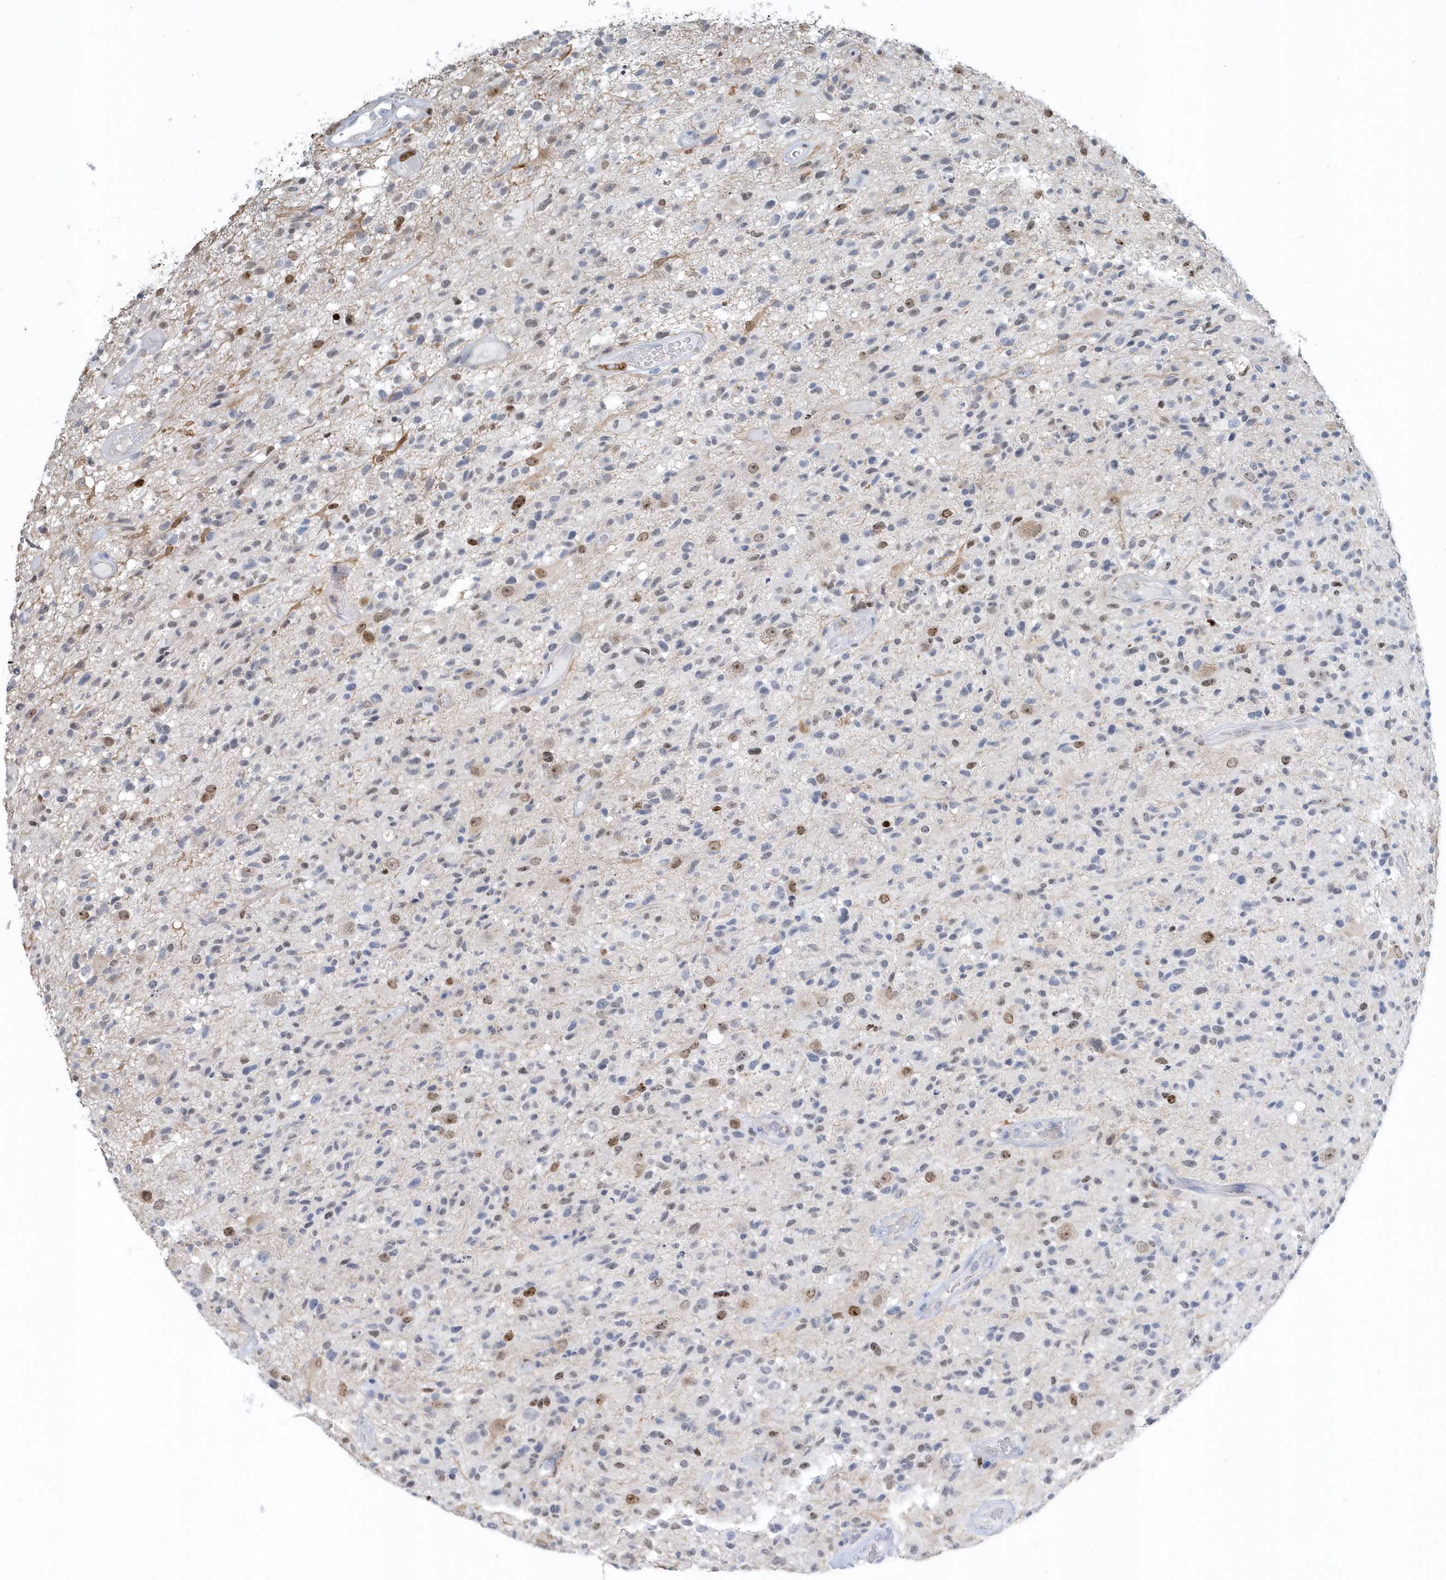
{"staining": {"intensity": "weak", "quantity": "<25%", "location": "nuclear"}, "tissue": "glioma", "cell_type": "Tumor cells", "image_type": "cancer", "snomed": [{"axis": "morphology", "description": "Glioma, malignant, High grade"}, {"axis": "morphology", "description": "Glioblastoma, NOS"}, {"axis": "topography", "description": "Brain"}], "caption": "Human glioma stained for a protein using IHC shows no expression in tumor cells.", "gene": "MACROH2A2", "patient": {"sex": "male", "age": 60}}